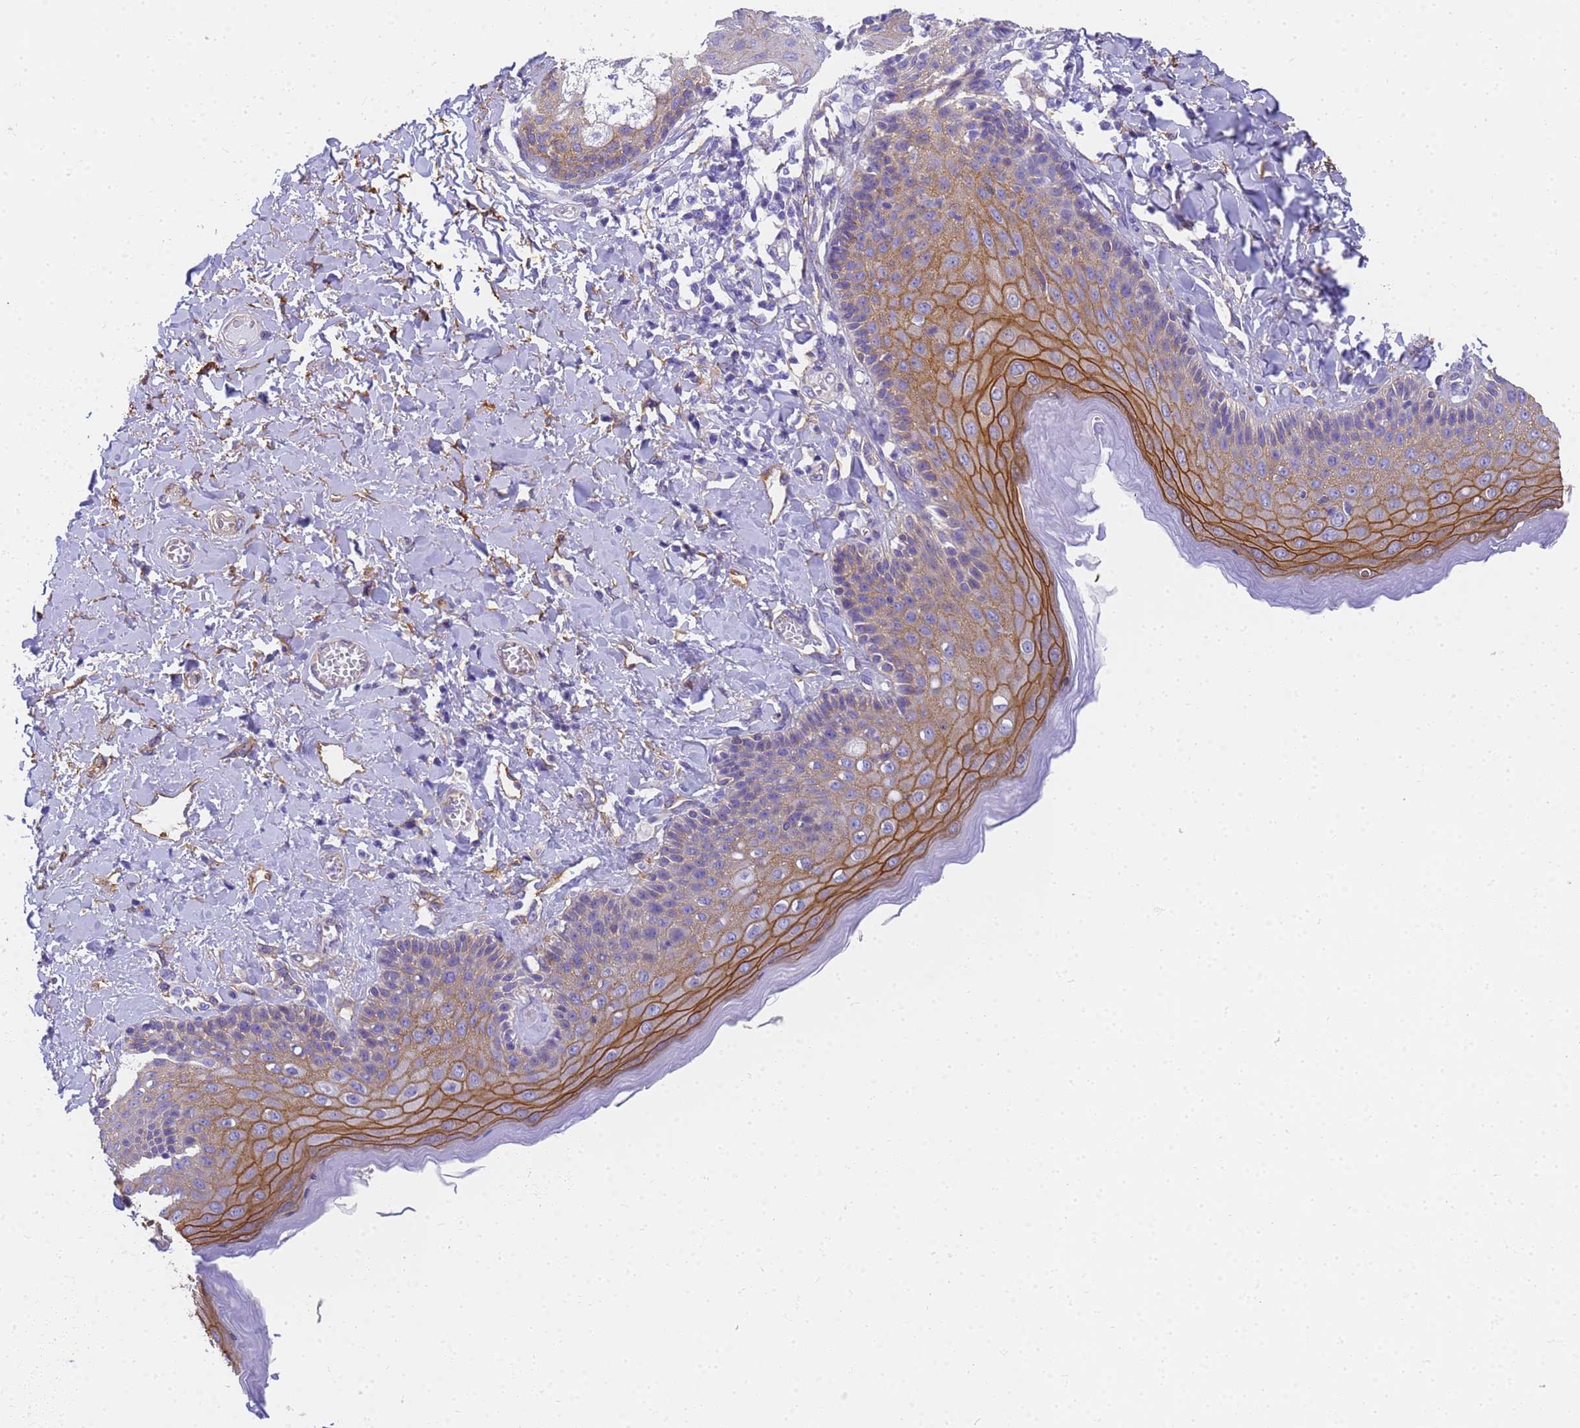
{"staining": {"intensity": "moderate", "quantity": ">75%", "location": "cytoplasmic/membranous"}, "tissue": "skin", "cell_type": "Epidermal cells", "image_type": "normal", "snomed": [{"axis": "morphology", "description": "Normal tissue, NOS"}, {"axis": "topography", "description": "Anal"}], "caption": "Protein staining demonstrates moderate cytoplasmic/membranous staining in about >75% of epidermal cells in normal skin.", "gene": "MVB12A", "patient": {"sex": "male", "age": 69}}